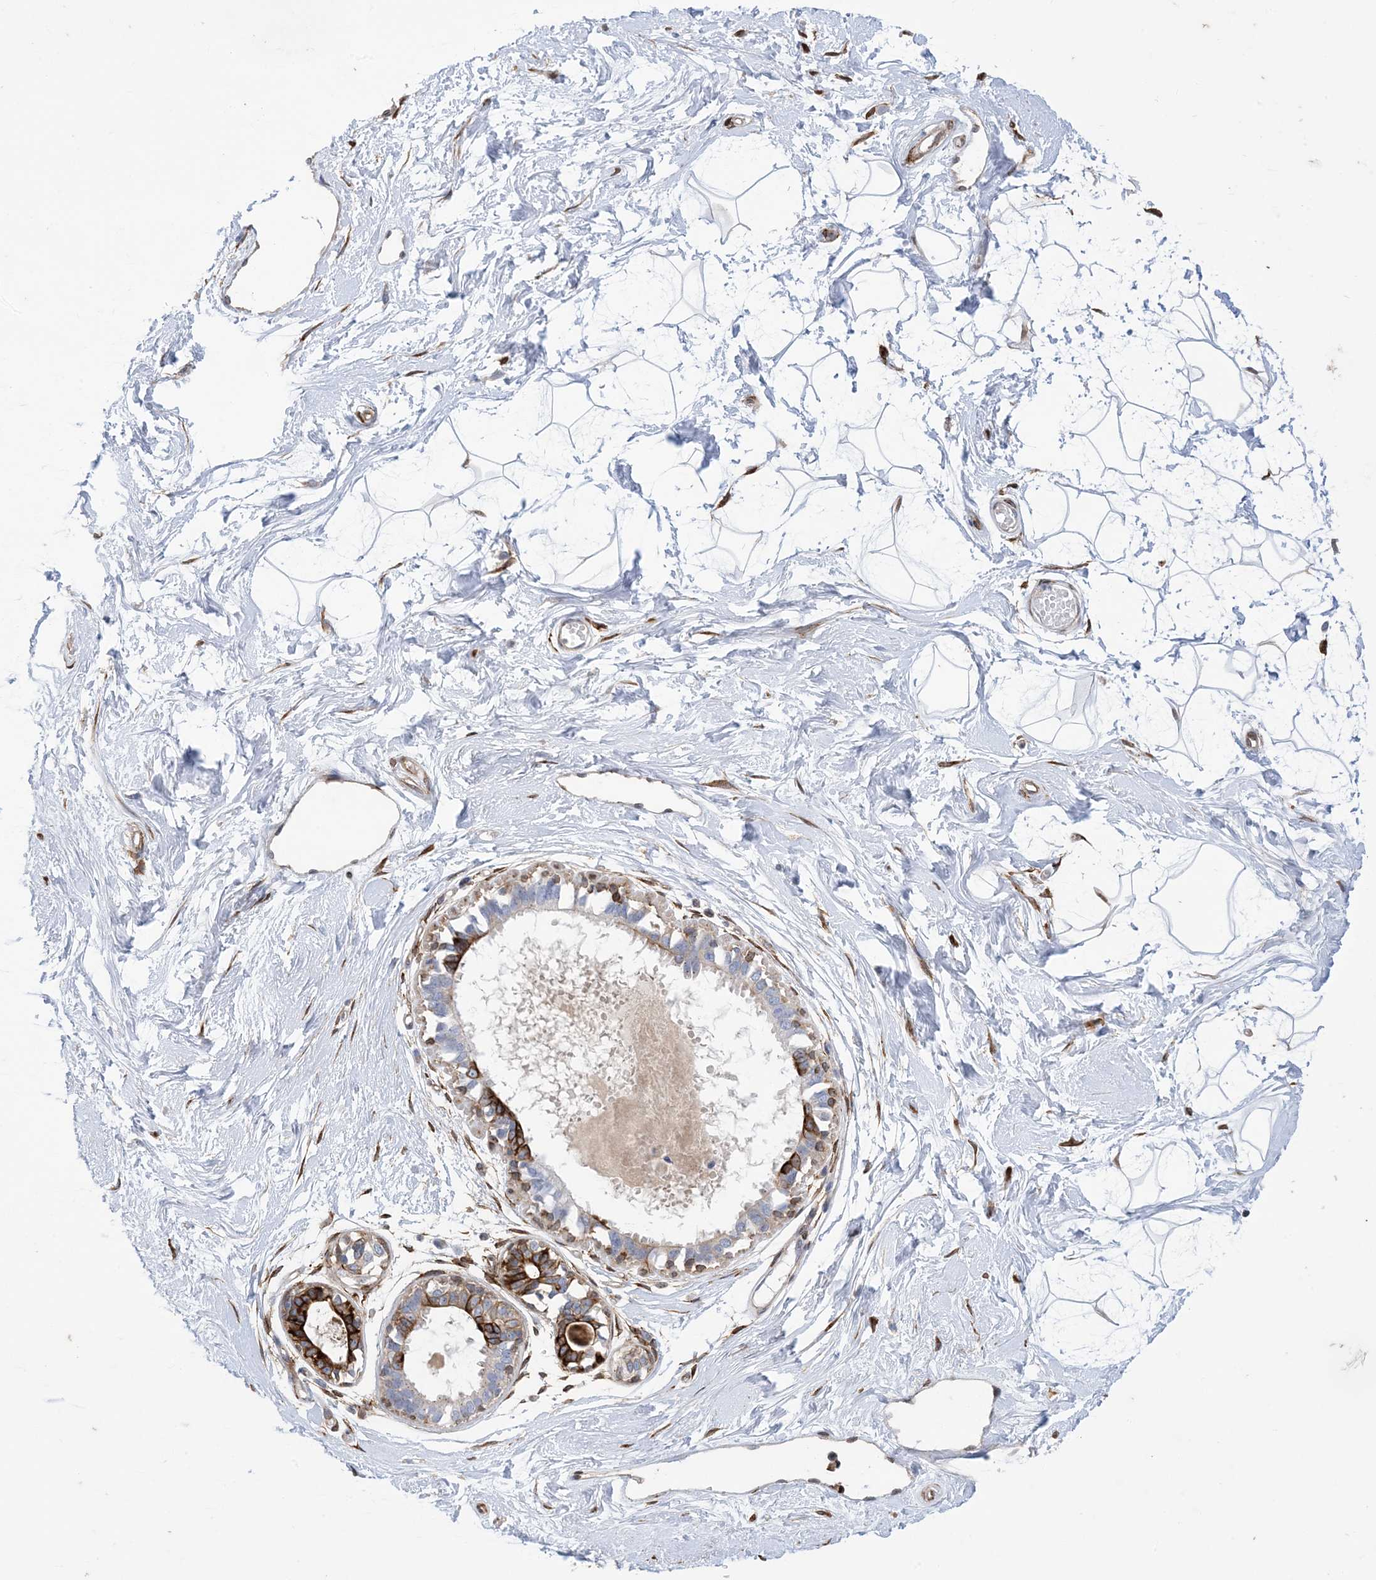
{"staining": {"intensity": "weak", "quantity": "25%-75%", "location": "cytoplasmic/membranous,nuclear"}, "tissue": "breast", "cell_type": "Adipocytes", "image_type": "normal", "snomed": [{"axis": "morphology", "description": "Normal tissue, NOS"}, {"axis": "topography", "description": "Breast"}], "caption": "High-magnification brightfield microscopy of unremarkable breast stained with DAB (brown) and counterstained with hematoxylin (blue). adipocytes exhibit weak cytoplasmic/membranous,nuclear staining is present in approximately25%-75% of cells.", "gene": "RBMS3", "patient": {"sex": "female", "age": 45}}